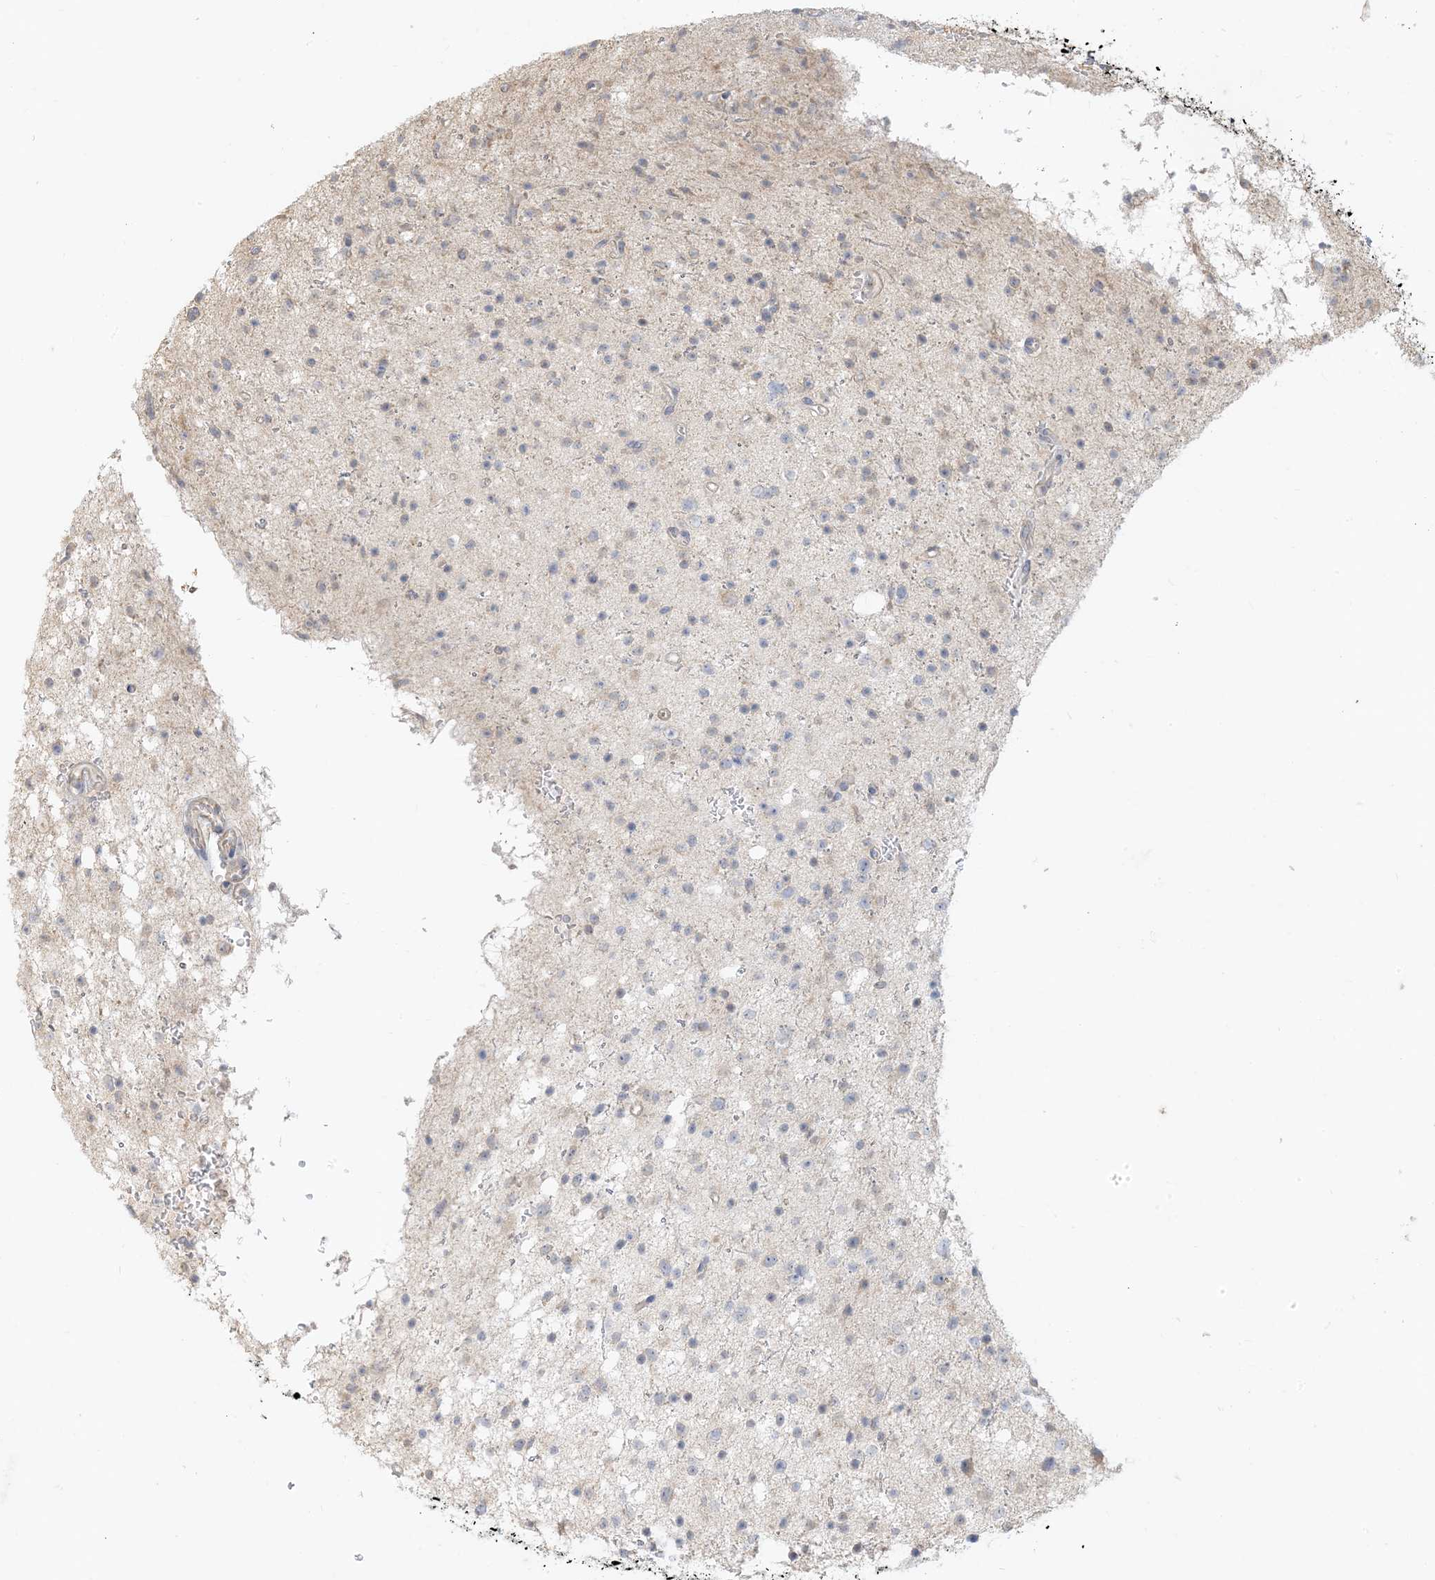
{"staining": {"intensity": "weak", "quantity": "<25%", "location": "cytoplasmic/membranous"}, "tissue": "glioma", "cell_type": "Tumor cells", "image_type": "cancer", "snomed": [{"axis": "morphology", "description": "Glioma, malignant, Low grade"}, {"axis": "topography", "description": "Brain"}], "caption": "An image of human glioma is negative for staining in tumor cells.", "gene": "MCOLN1", "patient": {"sex": "female", "age": 37}}